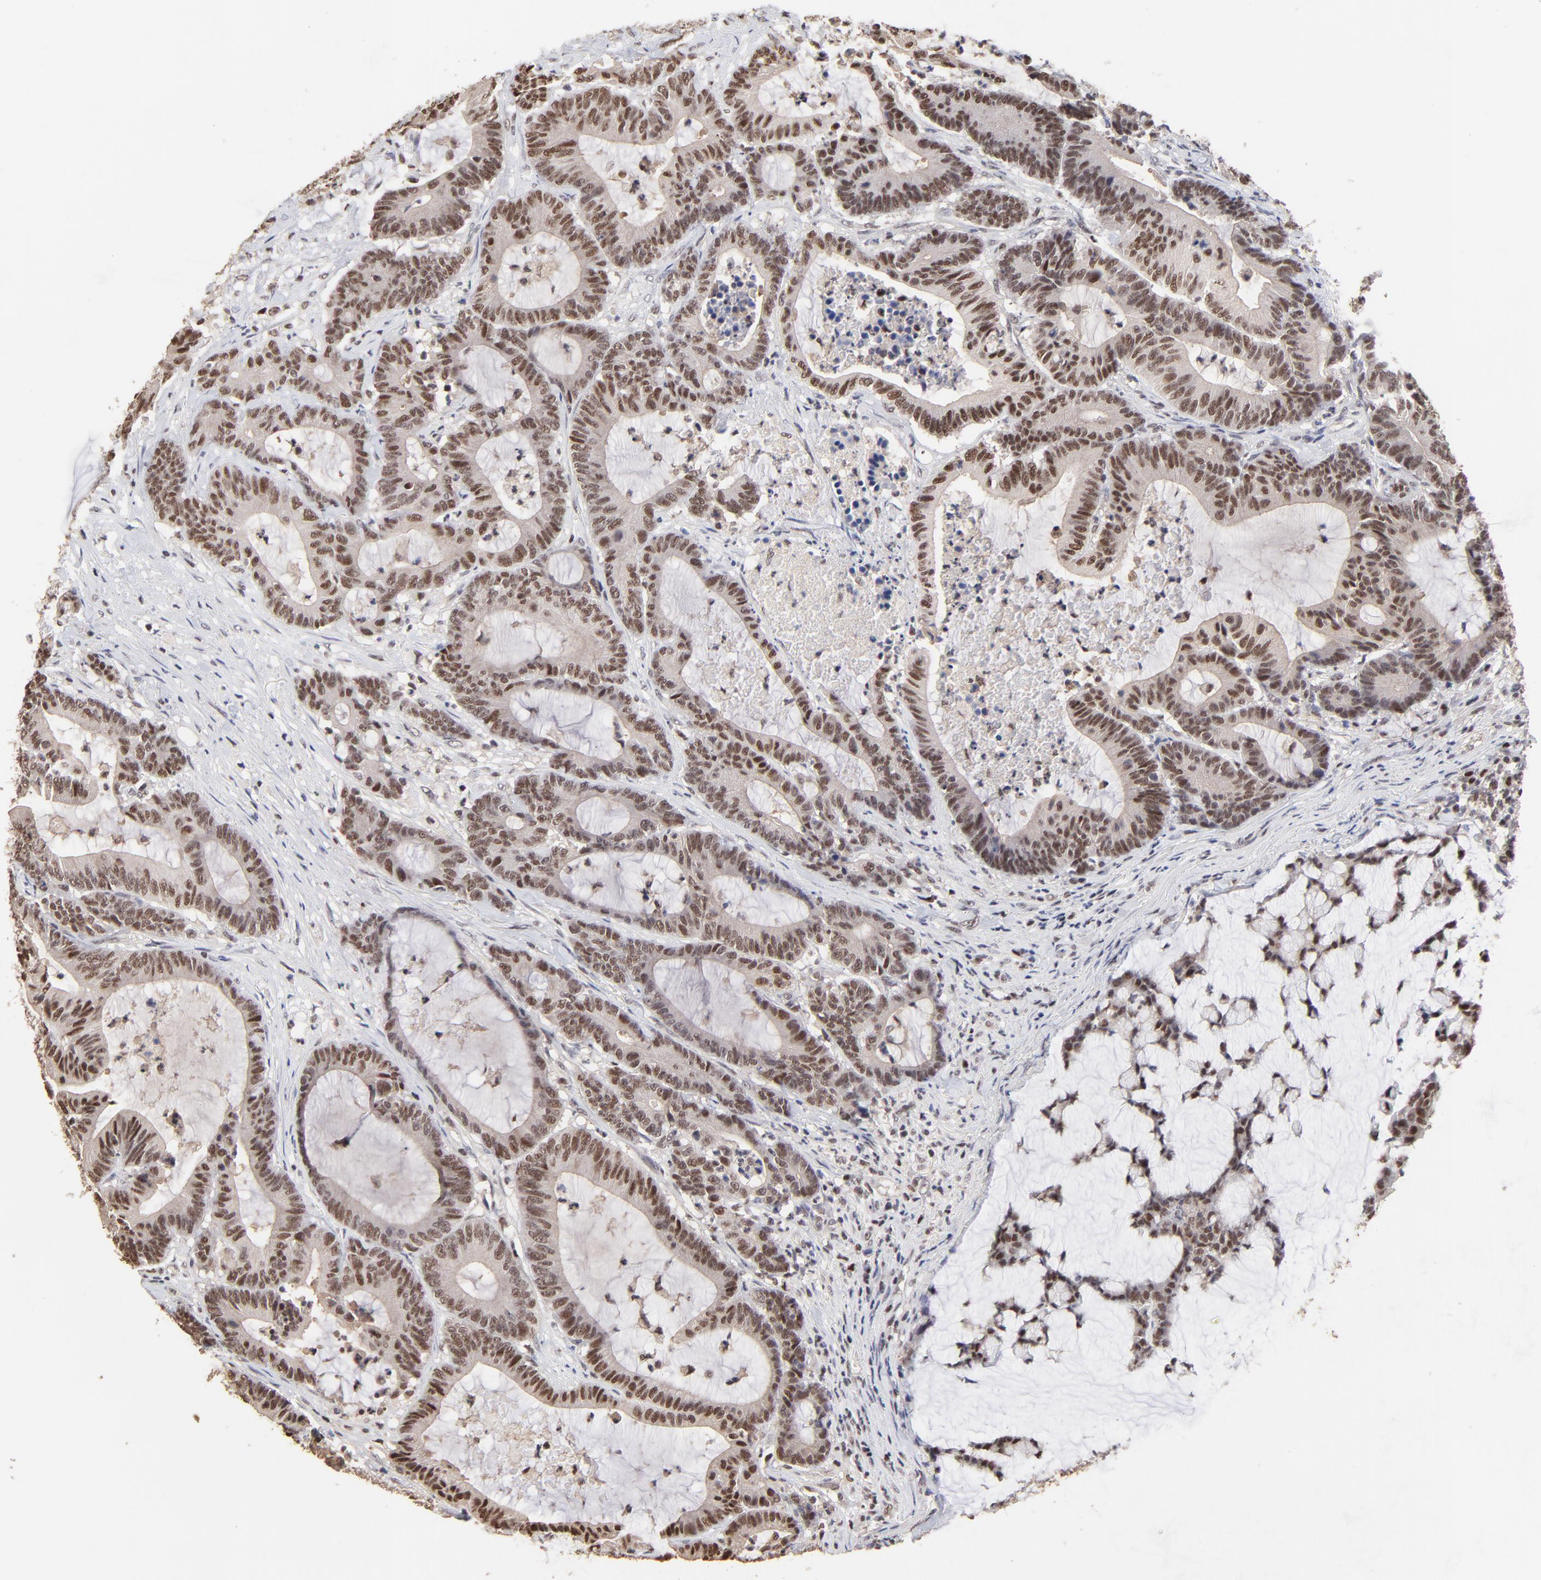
{"staining": {"intensity": "moderate", "quantity": "25%-75%", "location": "nuclear"}, "tissue": "colorectal cancer", "cell_type": "Tumor cells", "image_type": "cancer", "snomed": [{"axis": "morphology", "description": "Adenocarcinoma, NOS"}, {"axis": "topography", "description": "Colon"}], "caption": "Brown immunohistochemical staining in colorectal adenocarcinoma demonstrates moderate nuclear positivity in about 25%-75% of tumor cells.", "gene": "DSN1", "patient": {"sex": "female", "age": 84}}